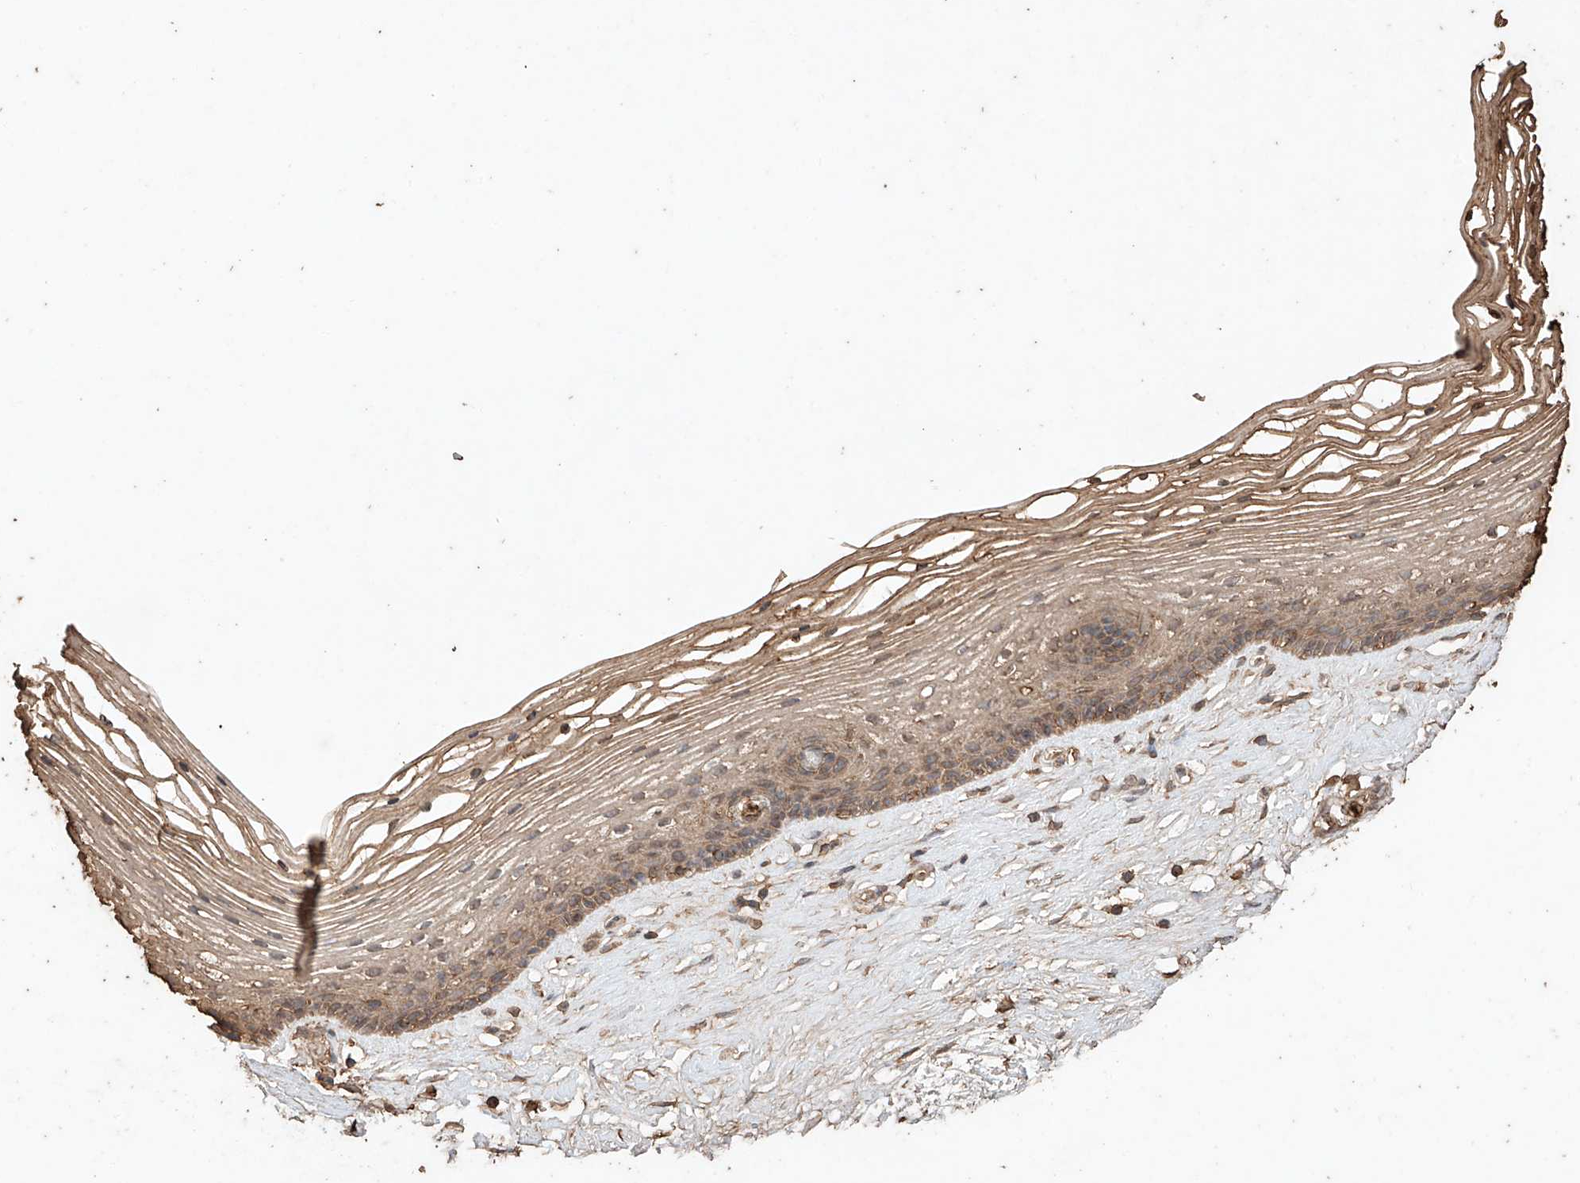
{"staining": {"intensity": "moderate", "quantity": ">75%", "location": "cytoplasmic/membranous"}, "tissue": "vagina", "cell_type": "Squamous epithelial cells", "image_type": "normal", "snomed": [{"axis": "morphology", "description": "Normal tissue, NOS"}, {"axis": "topography", "description": "Vagina"}], "caption": "Vagina stained with immunohistochemistry reveals moderate cytoplasmic/membranous staining in about >75% of squamous epithelial cells. (Stains: DAB in brown, nuclei in blue, Microscopy: brightfield microscopy at high magnification).", "gene": "M6PR", "patient": {"sex": "female", "age": 46}}